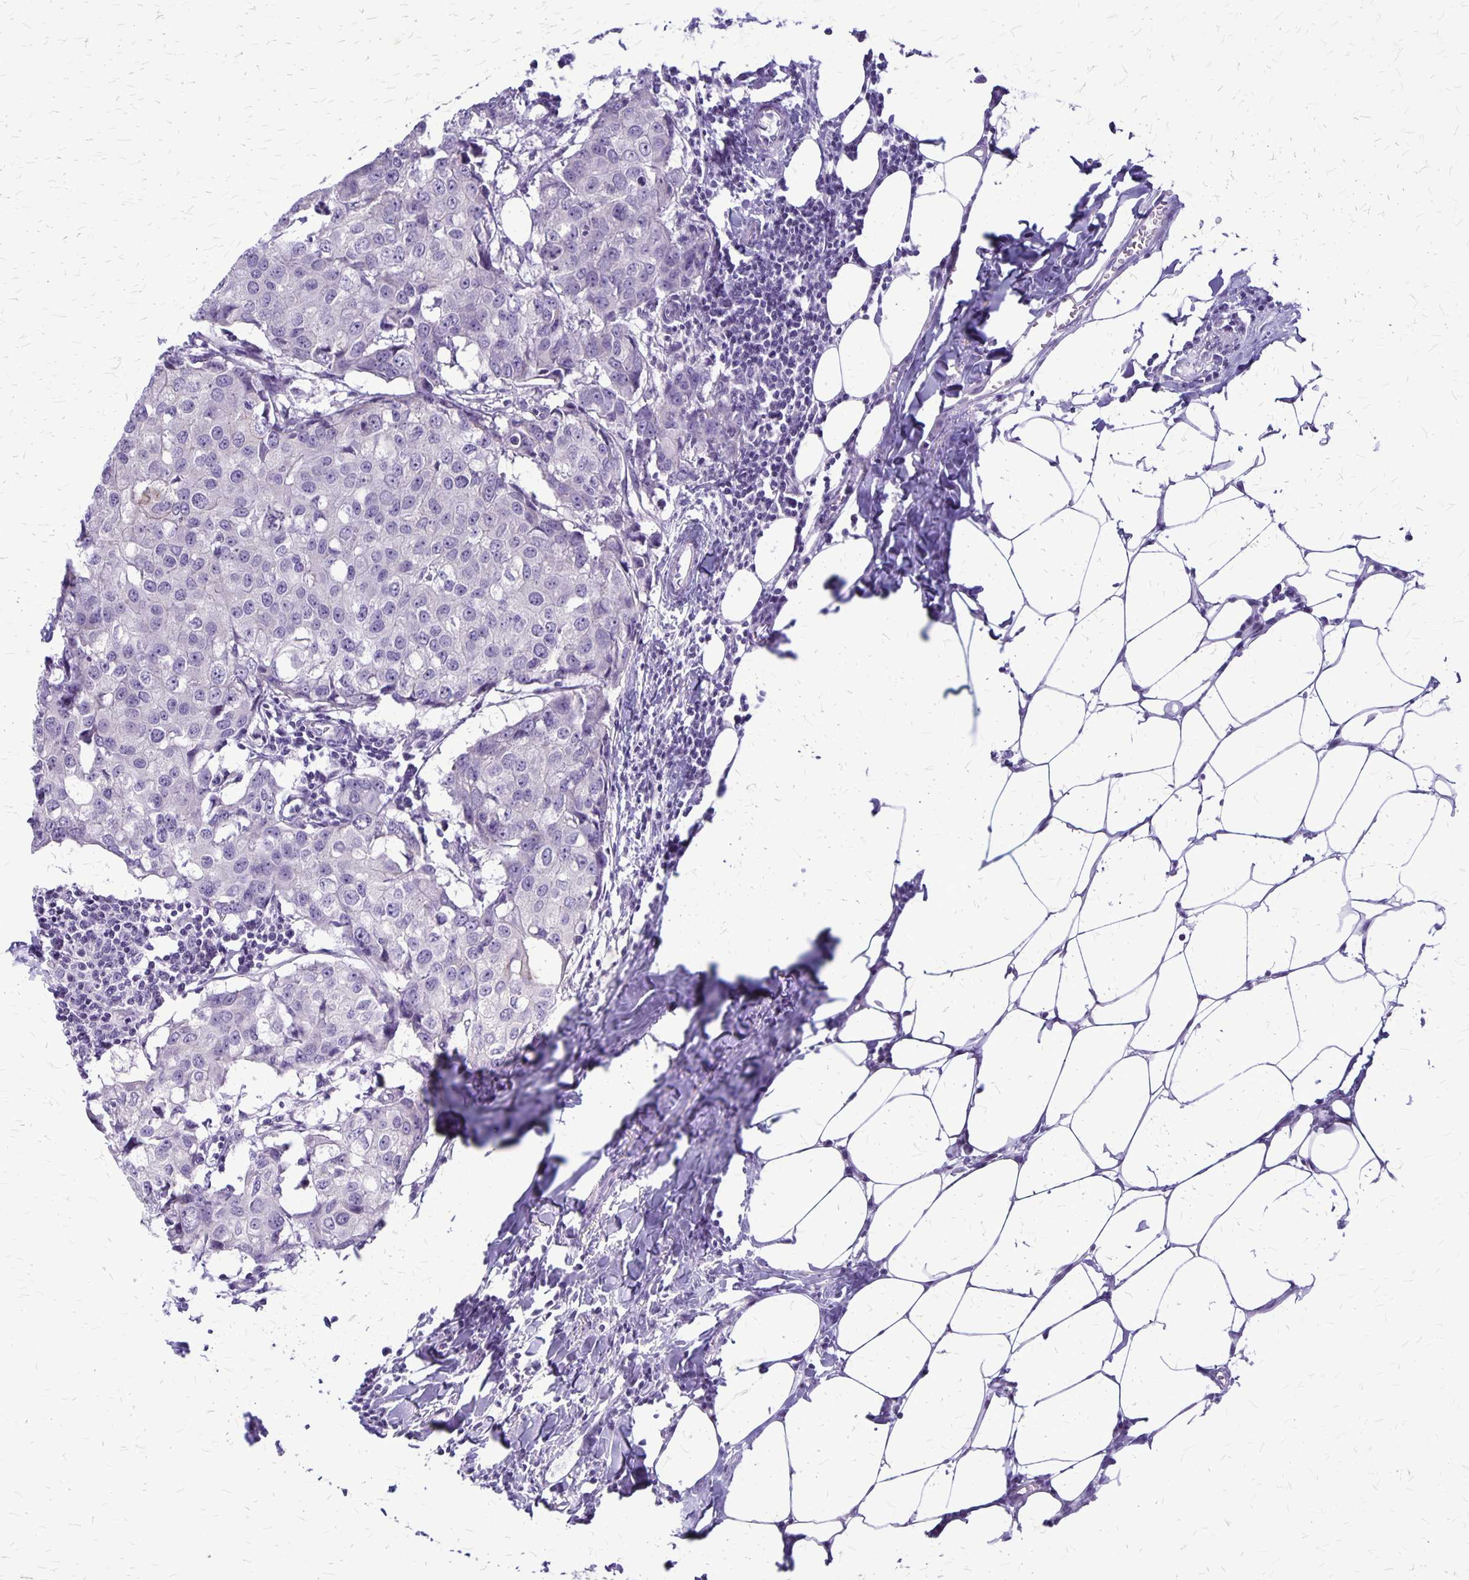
{"staining": {"intensity": "negative", "quantity": "none", "location": "none"}, "tissue": "breast cancer", "cell_type": "Tumor cells", "image_type": "cancer", "snomed": [{"axis": "morphology", "description": "Duct carcinoma"}, {"axis": "topography", "description": "Breast"}], "caption": "This is an IHC histopathology image of infiltrating ductal carcinoma (breast). There is no positivity in tumor cells.", "gene": "PLXNB3", "patient": {"sex": "female", "age": 27}}